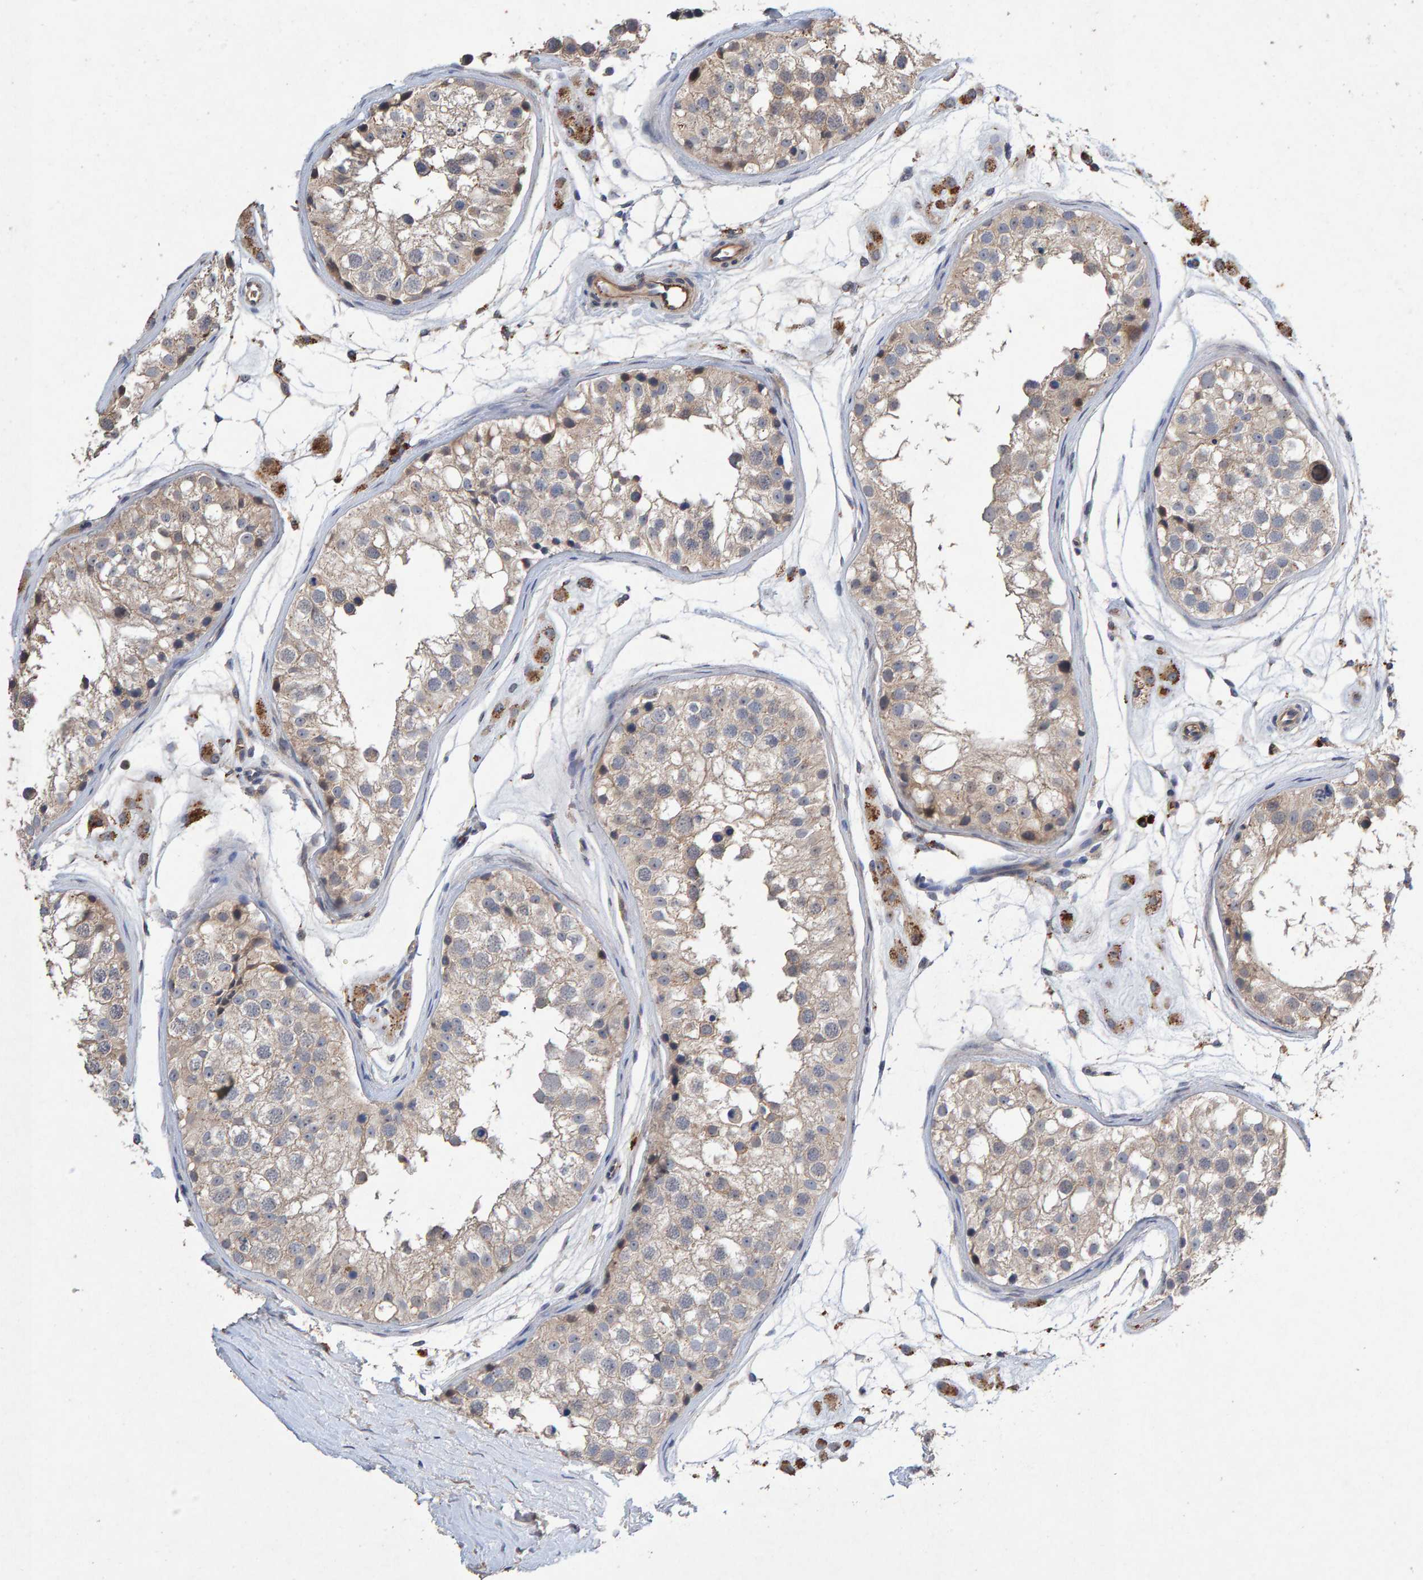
{"staining": {"intensity": "moderate", "quantity": "<25%", "location": "cytoplasmic/membranous"}, "tissue": "testis", "cell_type": "Cells in seminiferous ducts", "image_type": "normal", "snomed": [{"axis": "morphology", "description": "Normal tissue, NOS"}, {"axis": "morphology", "description": "Adenocarcinoma, metastatic, NOS"}, {"axis": "topography", "description": "Testis"}], "caption": "A high-resolution photomicrograph shows immunohistochemistry staining of normal testis, which exhibits moderate cytoplasmic/membranous expression in approximately <25% of cells in seminiferous ducts. Using DAB (3,3'-diaminobenzidine) (brown) and hematoxylin (blue) stains, captured at high magnification using brightfield microscopy.", "gene": "EFR3A", "patient": {"sex": "male", "age": 26}}